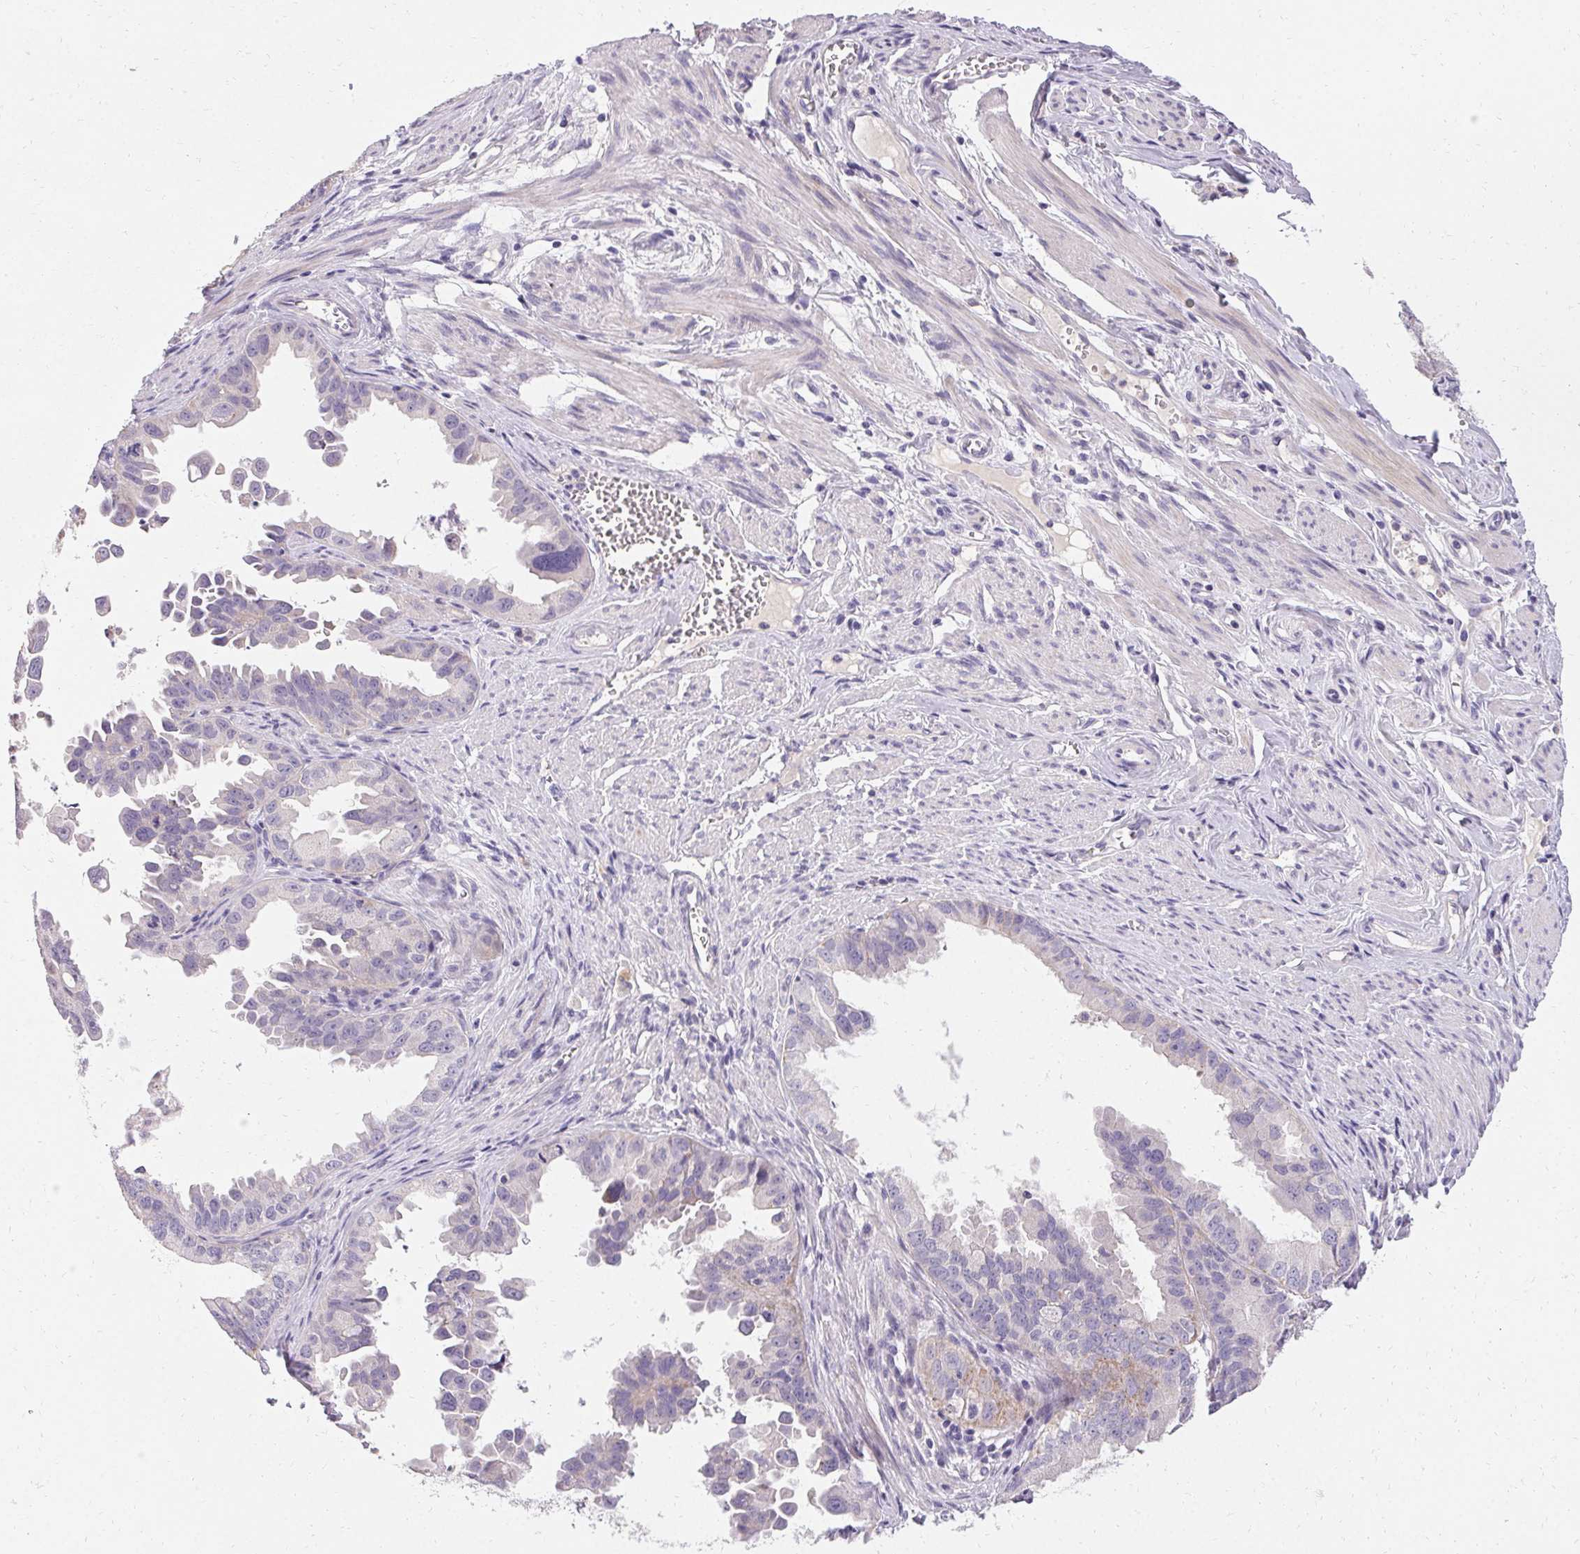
{"staining": {"intensity": "moderate", "quantity": "25%-75%", "location": "cytoplasmic/membranous"}, "tissue": "ovarian cancer", "cell_type": "Tumor cells", "image_type": "cancer", "snomed": [{"axis": "morphology", "description": "Carcinoma, endometroid"}, {"axis": "topography", "description": "Ovary"}], "caption": "An IHC photomicrograph of tumor tissue is shown. Protein staining in brown shows moderate cytoplasmic/membranous positivity in ovarian cancer within tumor cells. The staining was performed using DAB to visualize the protein expression in brown, while the nuclei were stained in blue with hematoxylin (Magnification: 20x).", "gene": "TRIP13", "patient": {"sex": "female", "age": 85}}